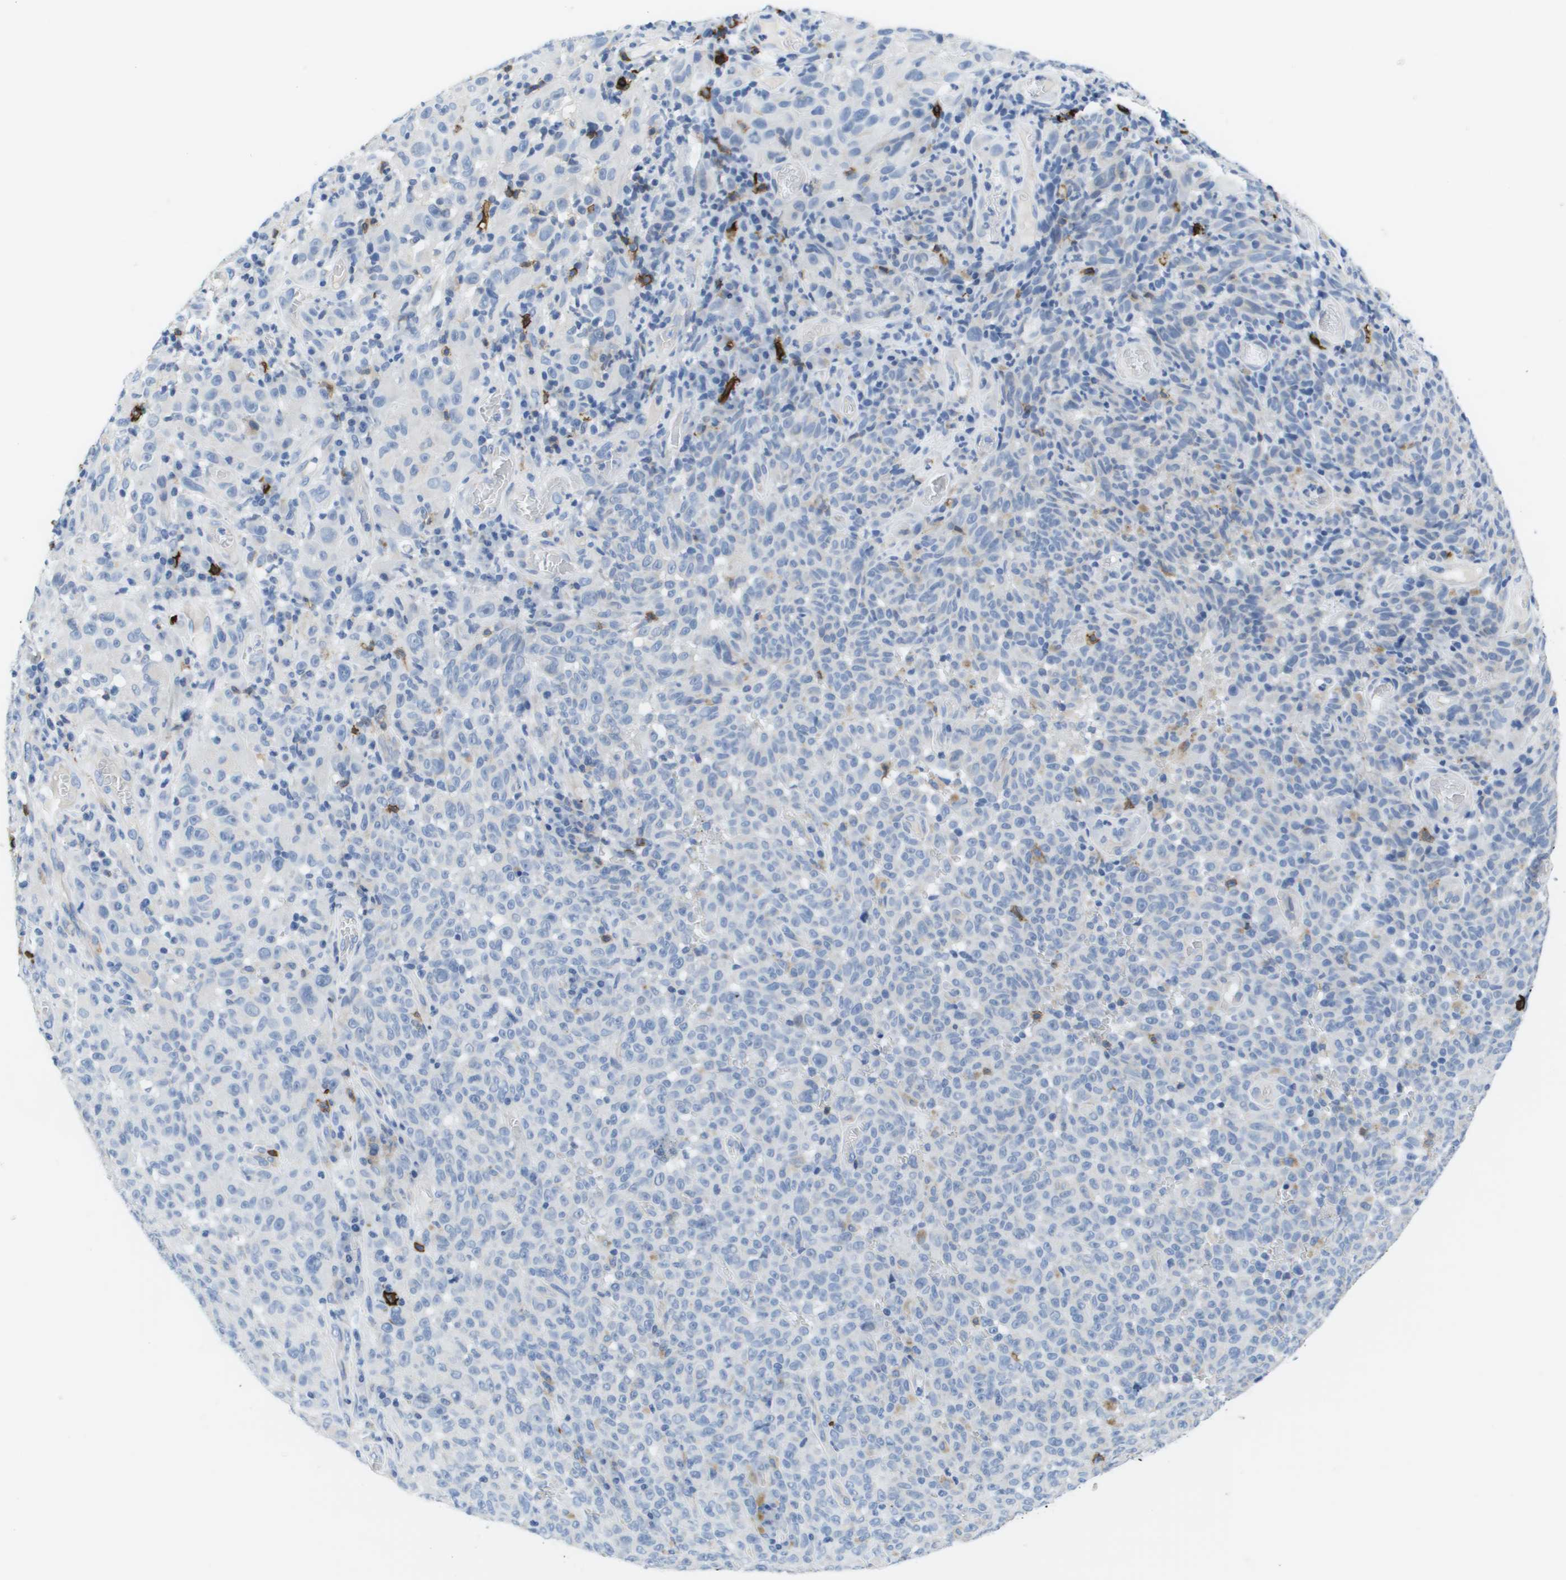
{"staining": {"intensity": "negative", "quantity": "none", "location": "none"}, "tissue": "melanoma", "cell_type": "Tumor cells", "image_type": "cancer", "snomed": [{"axis": "morphology", "description": "Malignant melanoma, NOS"}, {"axis": "topography", "description": "Skin"}], "caption": "Protein analysis of malignant melanoma exhibits no significant staining in tumor cells.", "gene": "MS4A1", "patient": {"sex": "female", "age": 82}}